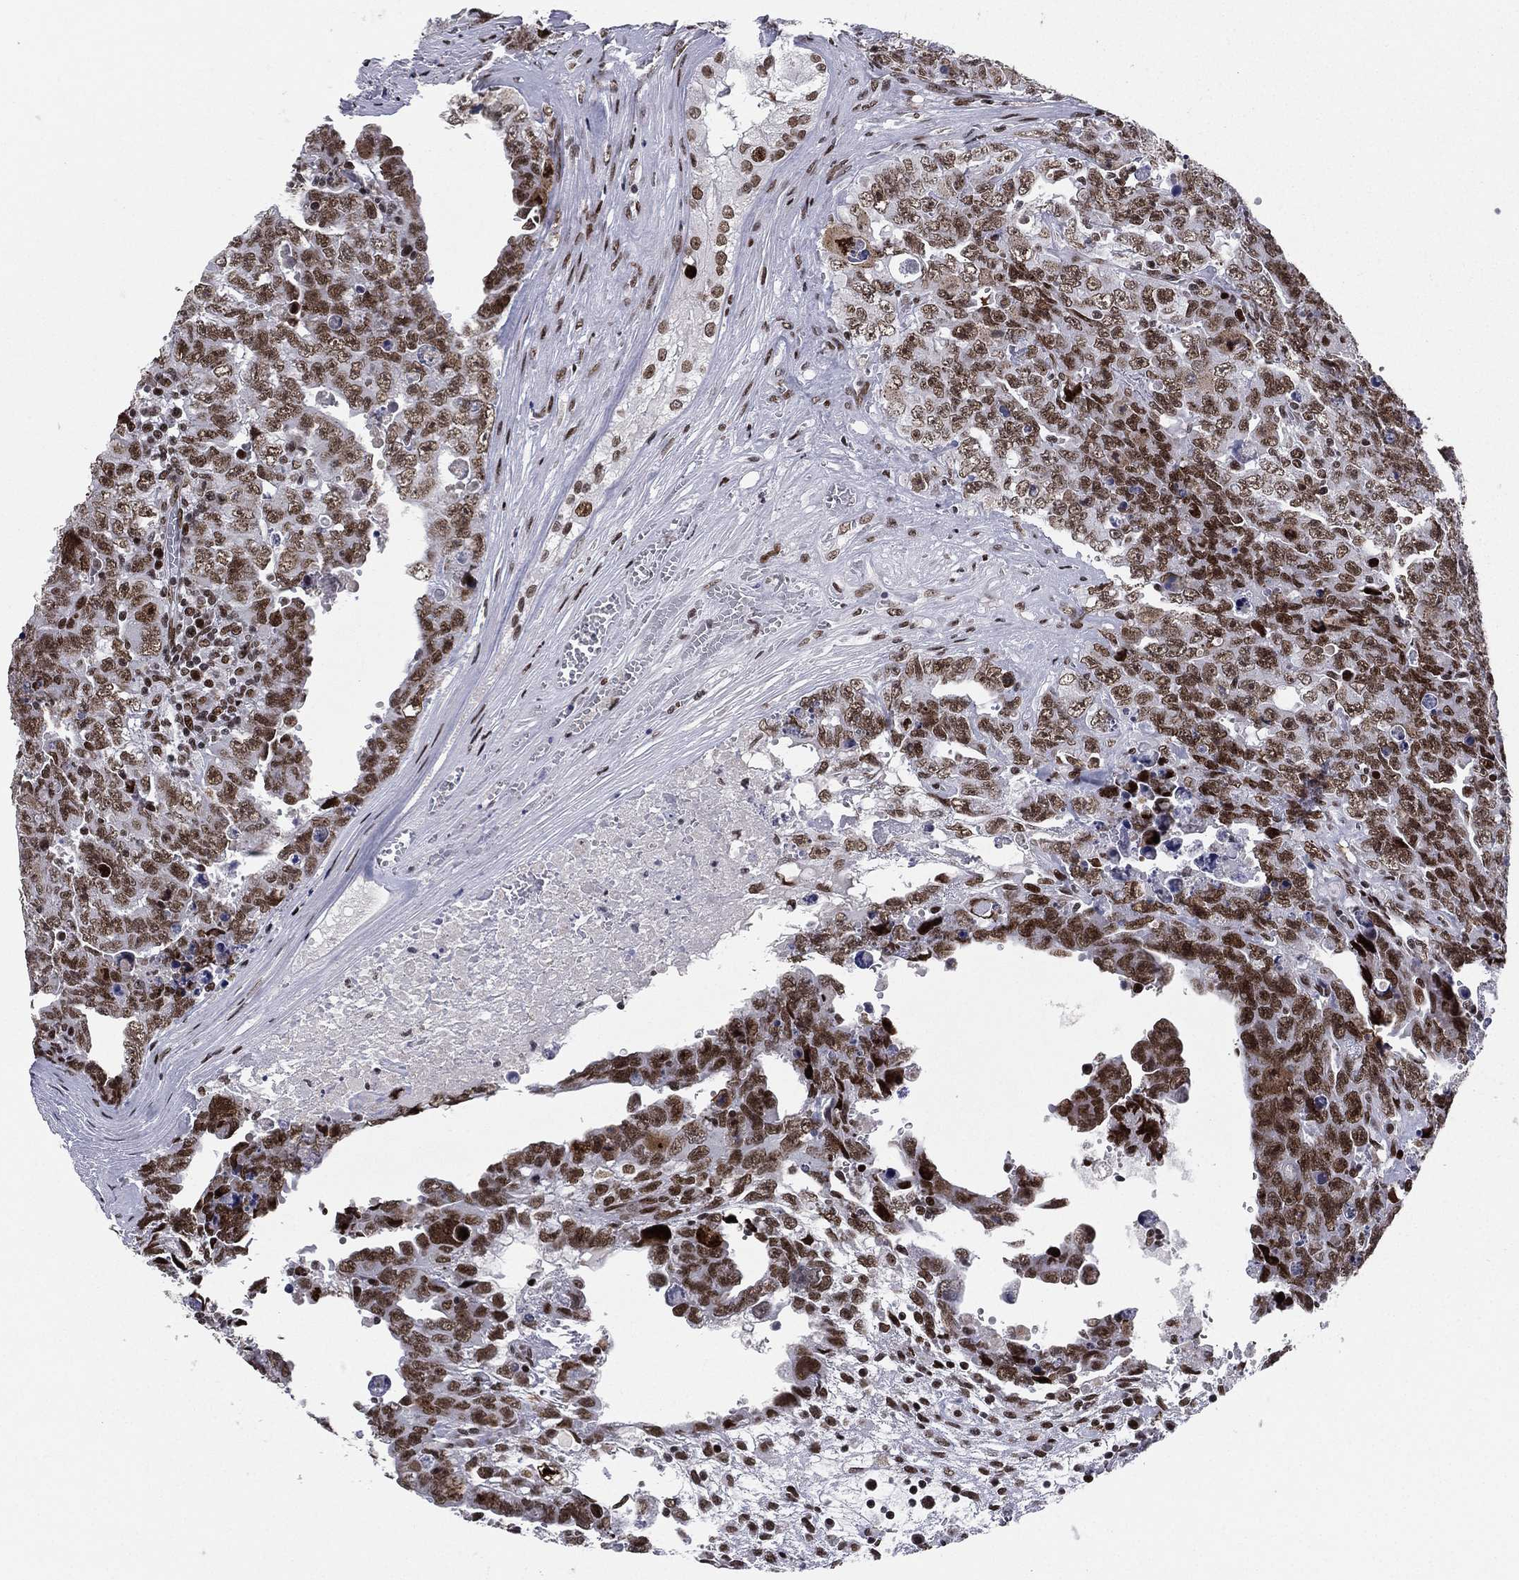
{"staining": {"intensity": "strong", "quantity": ">75%", "location": "nuclear"}, "tissue": "testis cancer", "cell_type": "Tumor cells", "image_type": "cancer", "snomed": [{"axis": "morphology", "description": "Carcinoma, Embryonal, NOS"}, {"axis": "topography", "description": "Testis"}], "caption": "This image reveals IHC staining of testis embryonal carcinoma, with high strong nuclear positivity in about >75% of tumor cells.", "gene": "RTF1", "patient": {"sex": "male", "age": 24}}